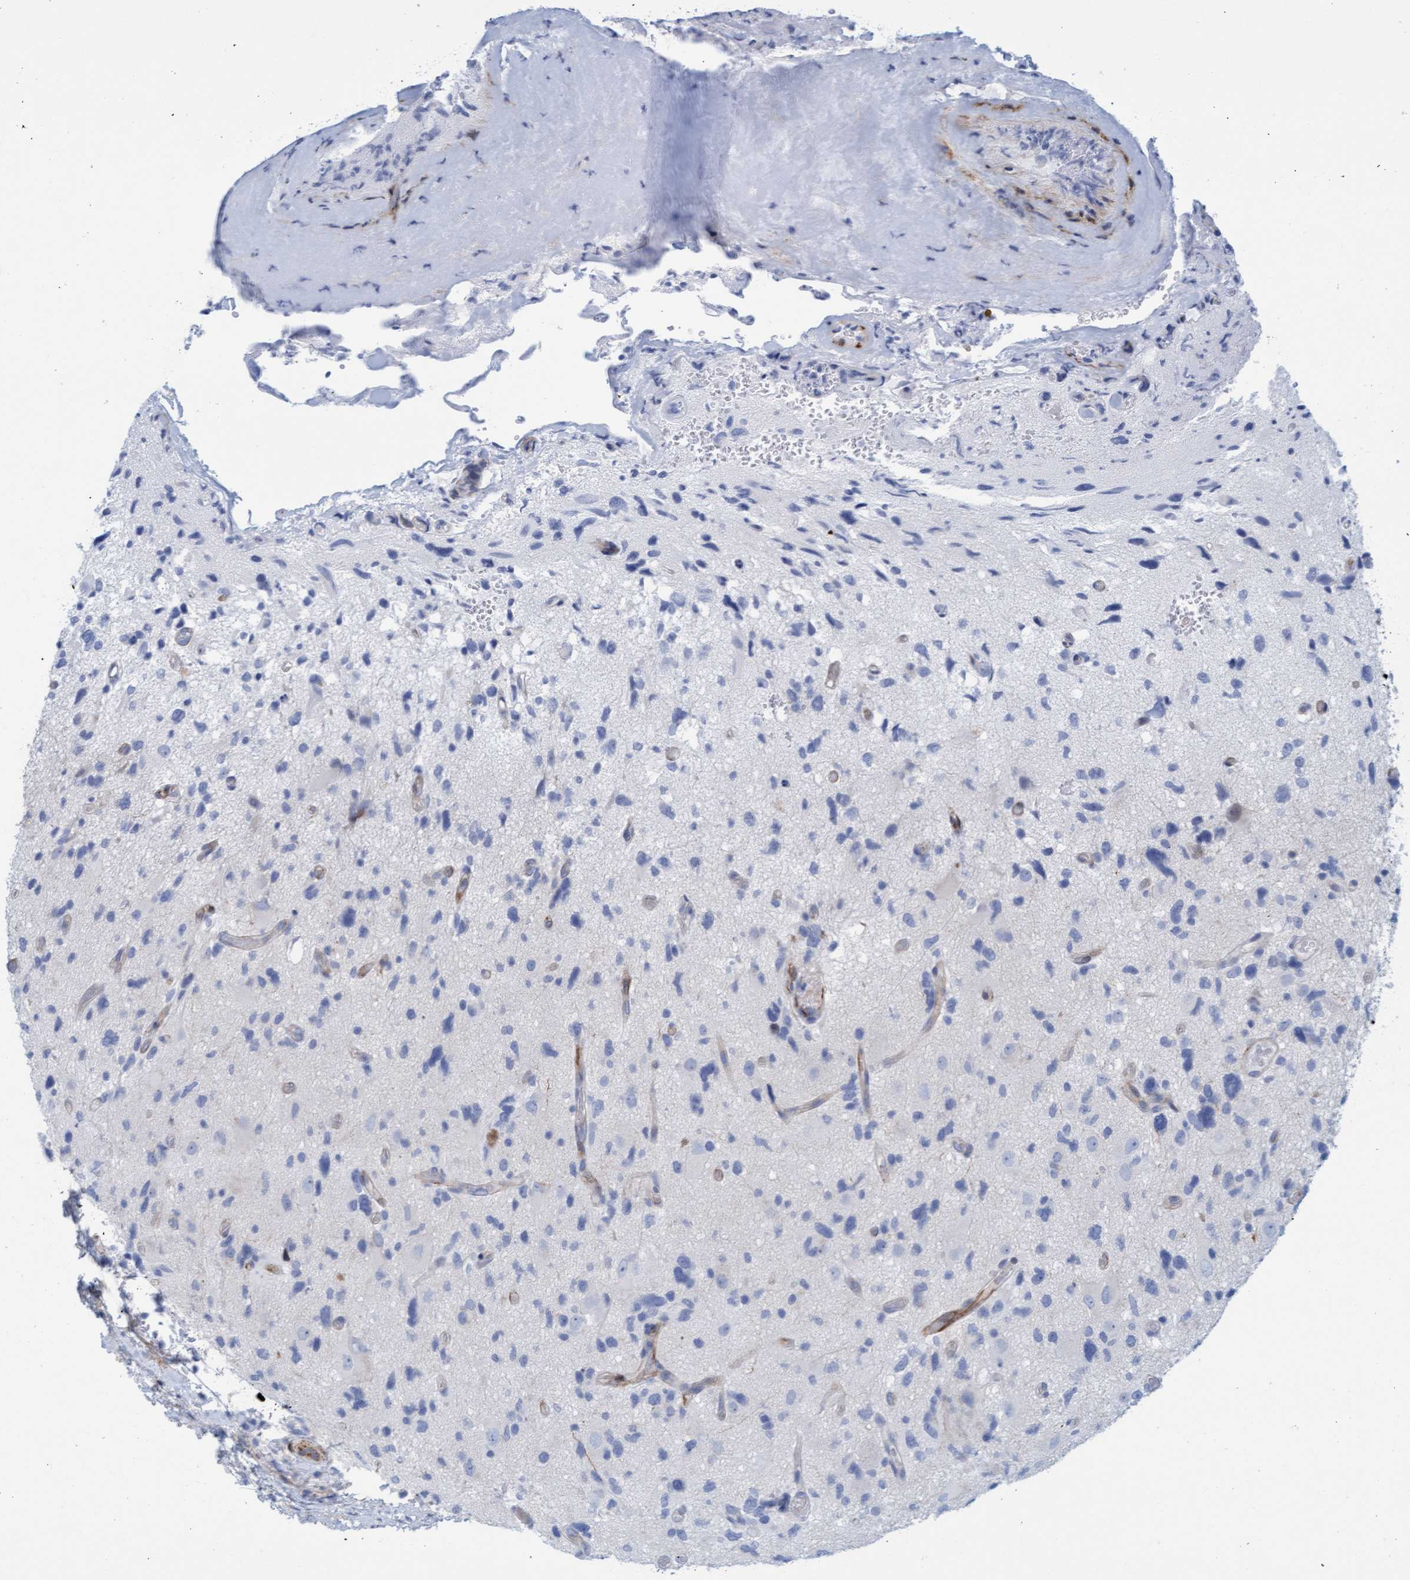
{"staining": {"intensity": "negative", "quantity": "none", "location": "none"}, "tissue": "glioma", "cell_type": "Tumor cells", "image_type": "cancer", "snomed": [{"axis": "morphology", "description": "Glioma, malignant, High grade"}, {"axis": "topography", "description": "Brain"}], "caption": "The histopathology image demonstrates no significant expression in tumor cells of glioma.", "gene": "MTFR1", "patient": {"sex": "male", "age": 33}}